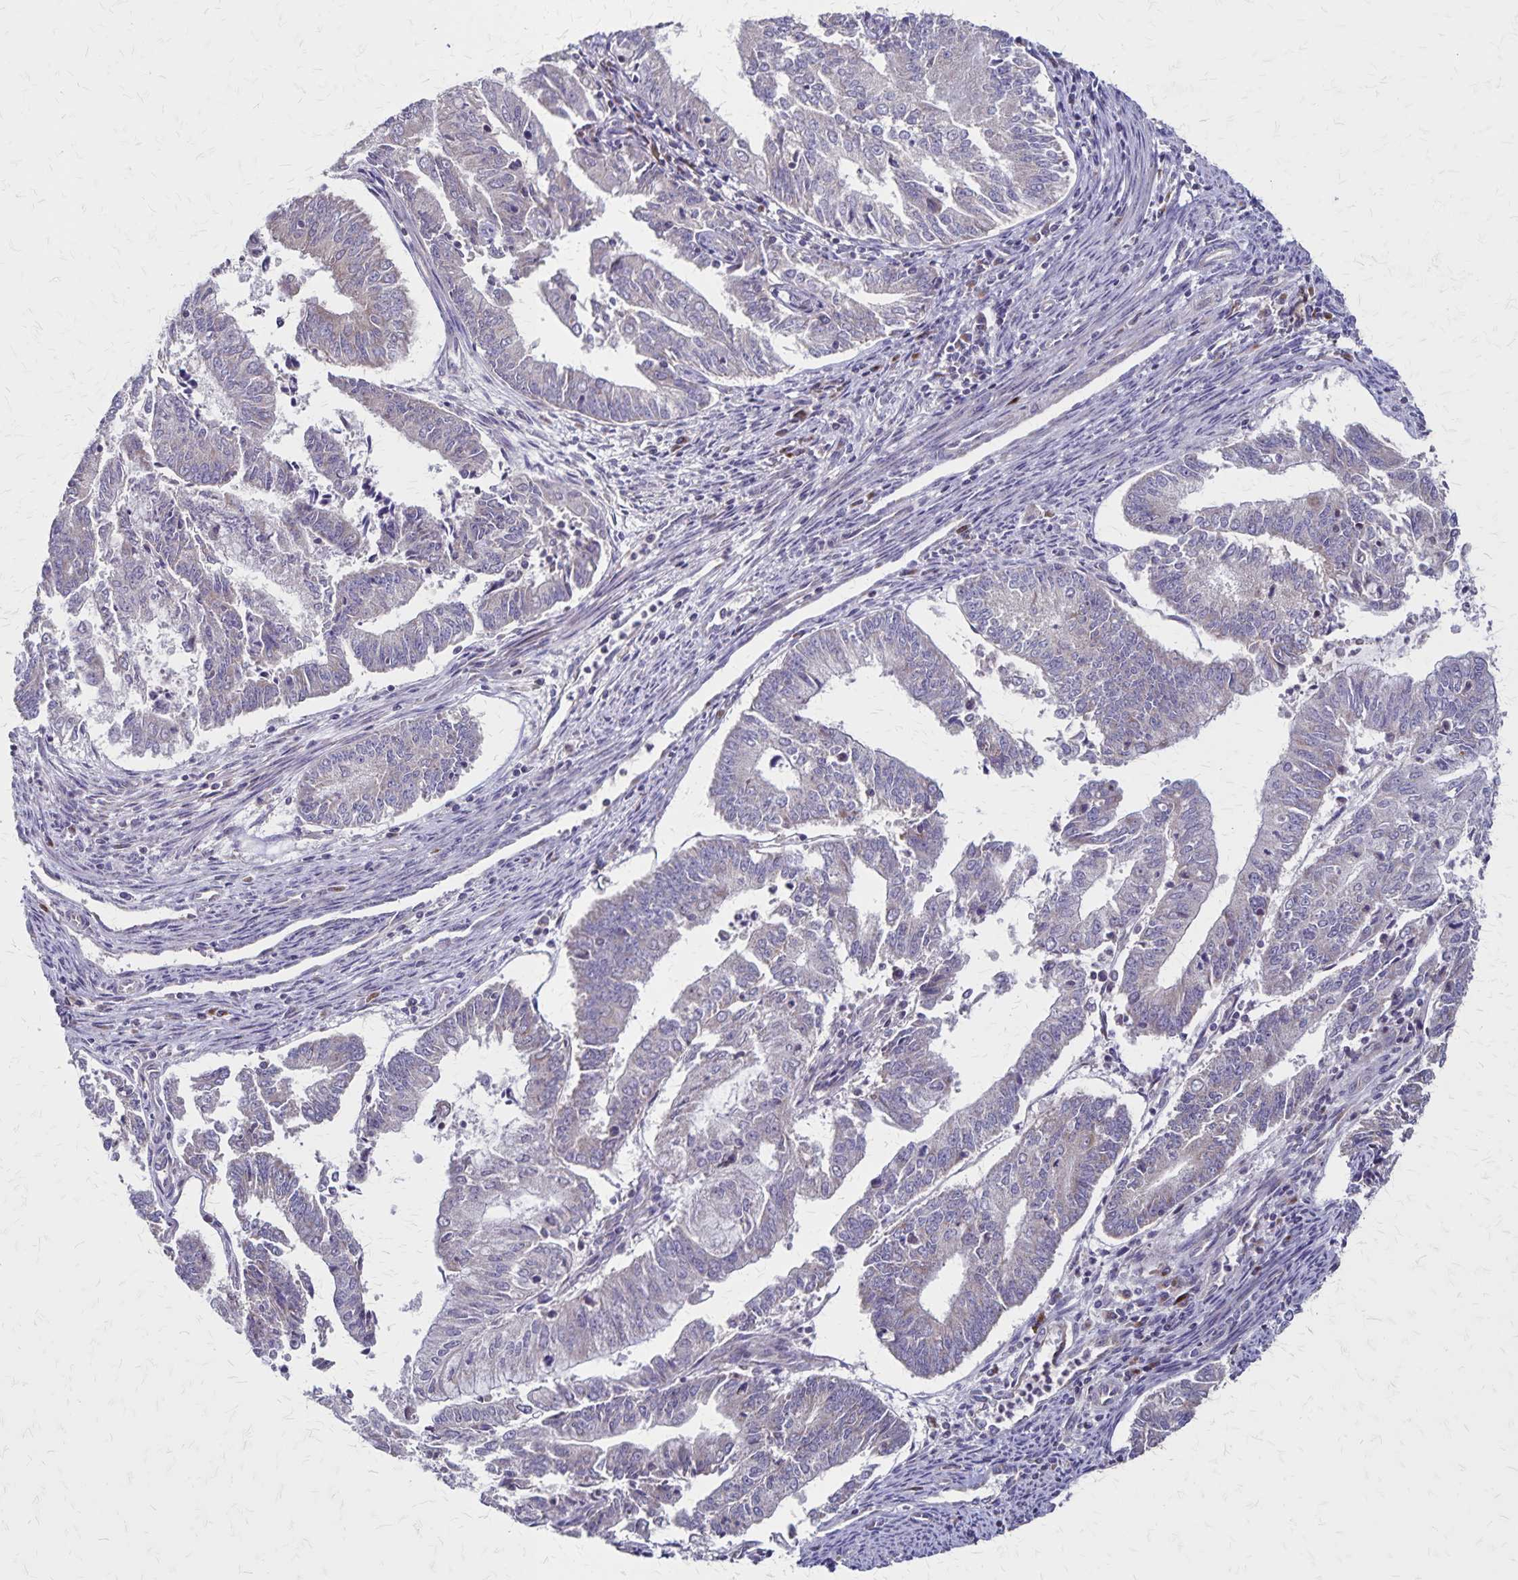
{"staining": {"intensity": "negative", "quantity": "none", "location": "none"}, "tissue": "endometrial cancer", "cell_type": "Tumor cells", "image_type": "cancer", "snomed": [{"axis": "morphology", "description": "Adenocarcinoma, NOS"}, {"axis": "topography", "description": "Endometrium"}], "caption": "A high-resolution micrograph shows immunohistochemistry (IHC) staining of endometrial cancer, which demonstrates no significant staining in tumor cells. (DAB (3,3'-diaminobenzidine) IHC with hematoxylin counter stain).", "gene": "NFS1", "patient": {"sex": "female", "age": 61}}